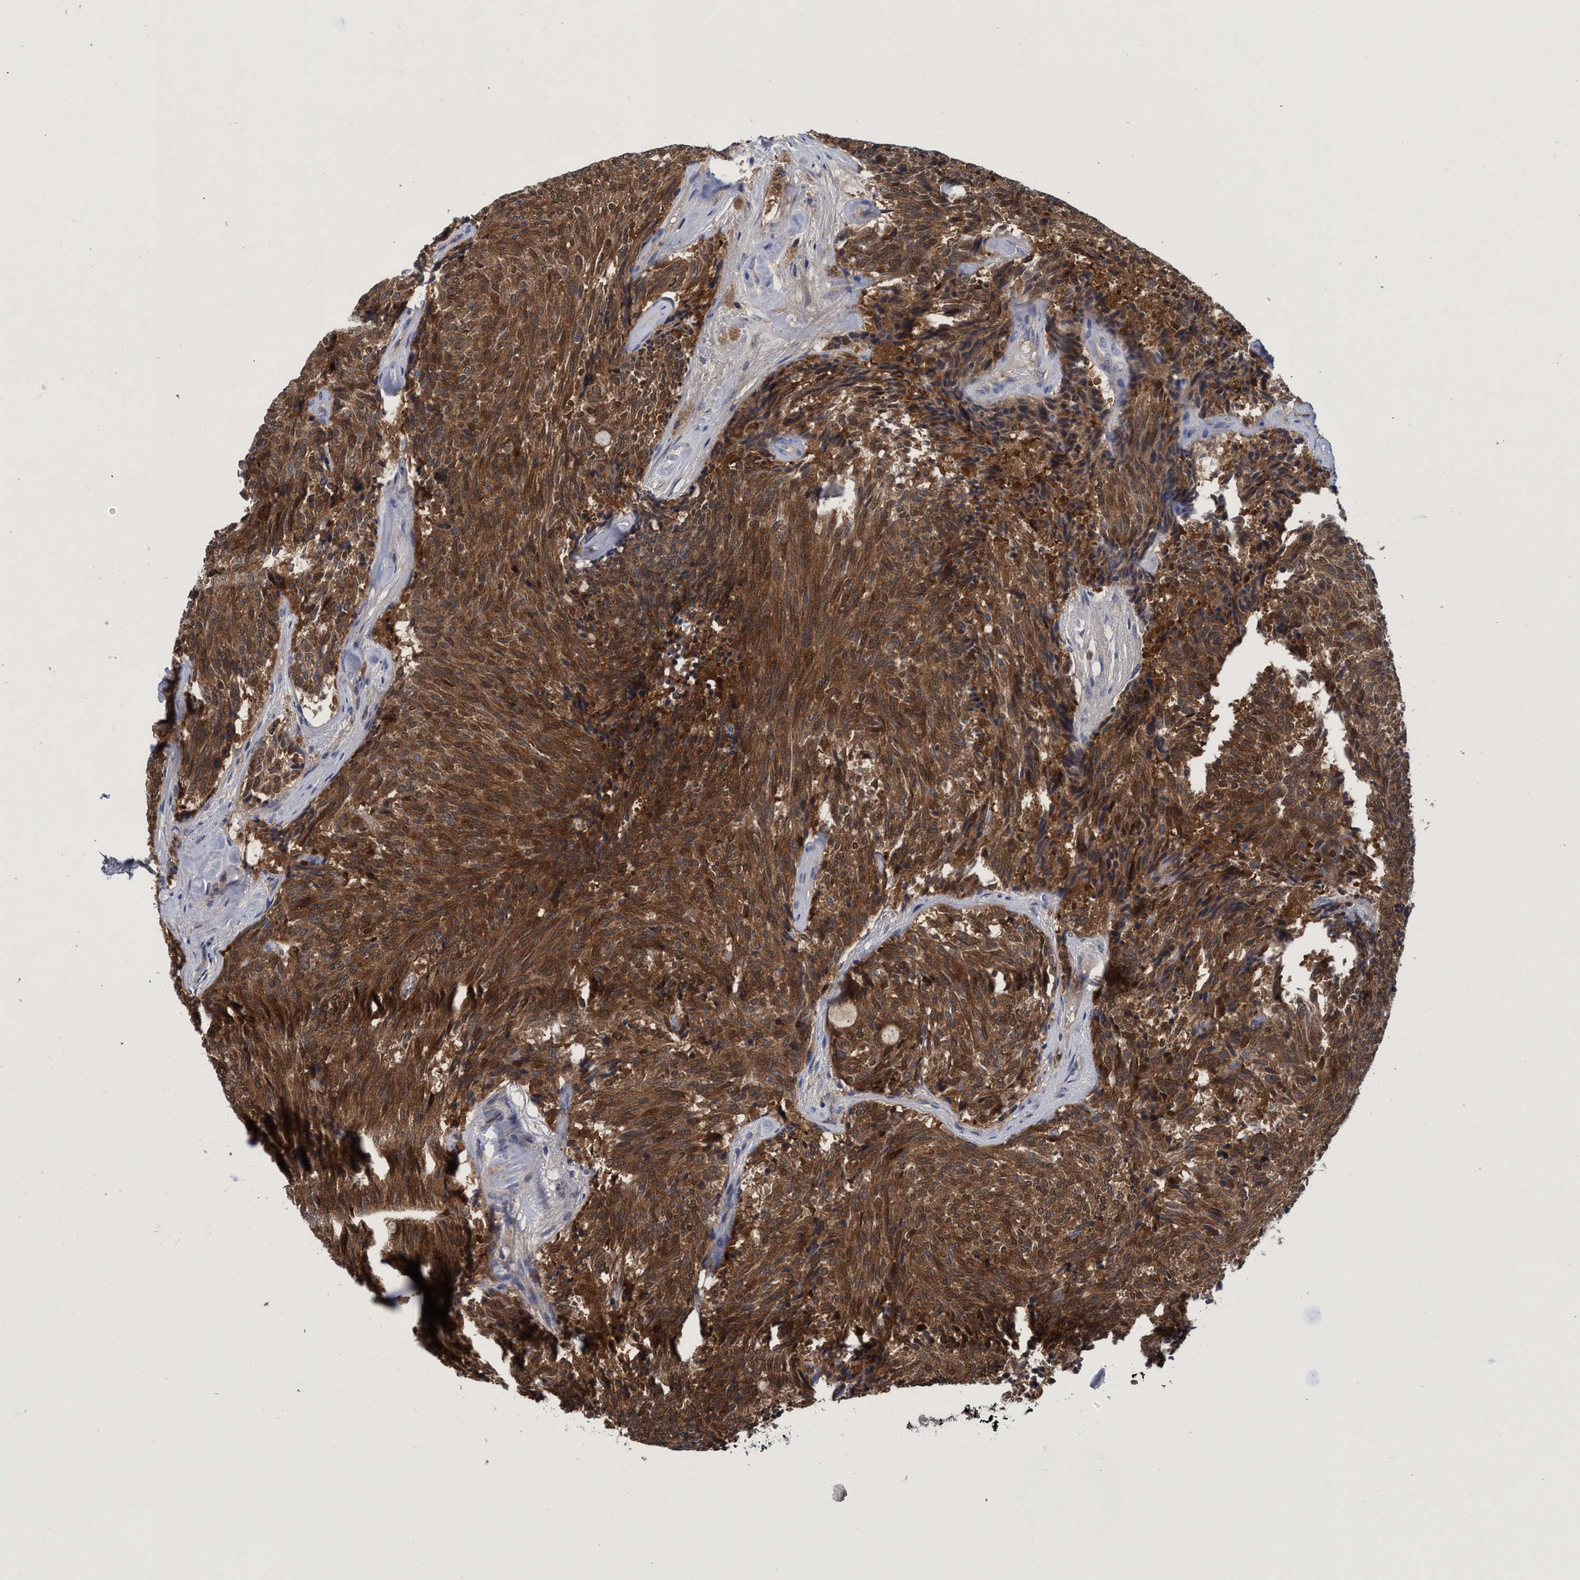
{"staining": {"intensity": "strong", "quantity": ">75%", "location": "cytoplasmic/membranous,nuclear"}, "tissue": "carcinoid", "cell_type": "Tumor cells", "image_type": "cancer", "snomed": [{"axis": "morphology", "description": "Carcinoid, malignant, NOS"}, {"axis": "topography", "description": "Pancreas"}], "caption": "Immunohistochemistry photomicrograph of neoplastic tissue: human malignant carcinoid stained using IHC reveals high levels of strong protein expression localized specifically in the cytoplasmic/membranous and nuclear of tumor cells, appearing as a cytoplasmic/membranous and nuclear brown color.", "gene": "PNPO", "patient": {"sex": "female", "age": 54}}